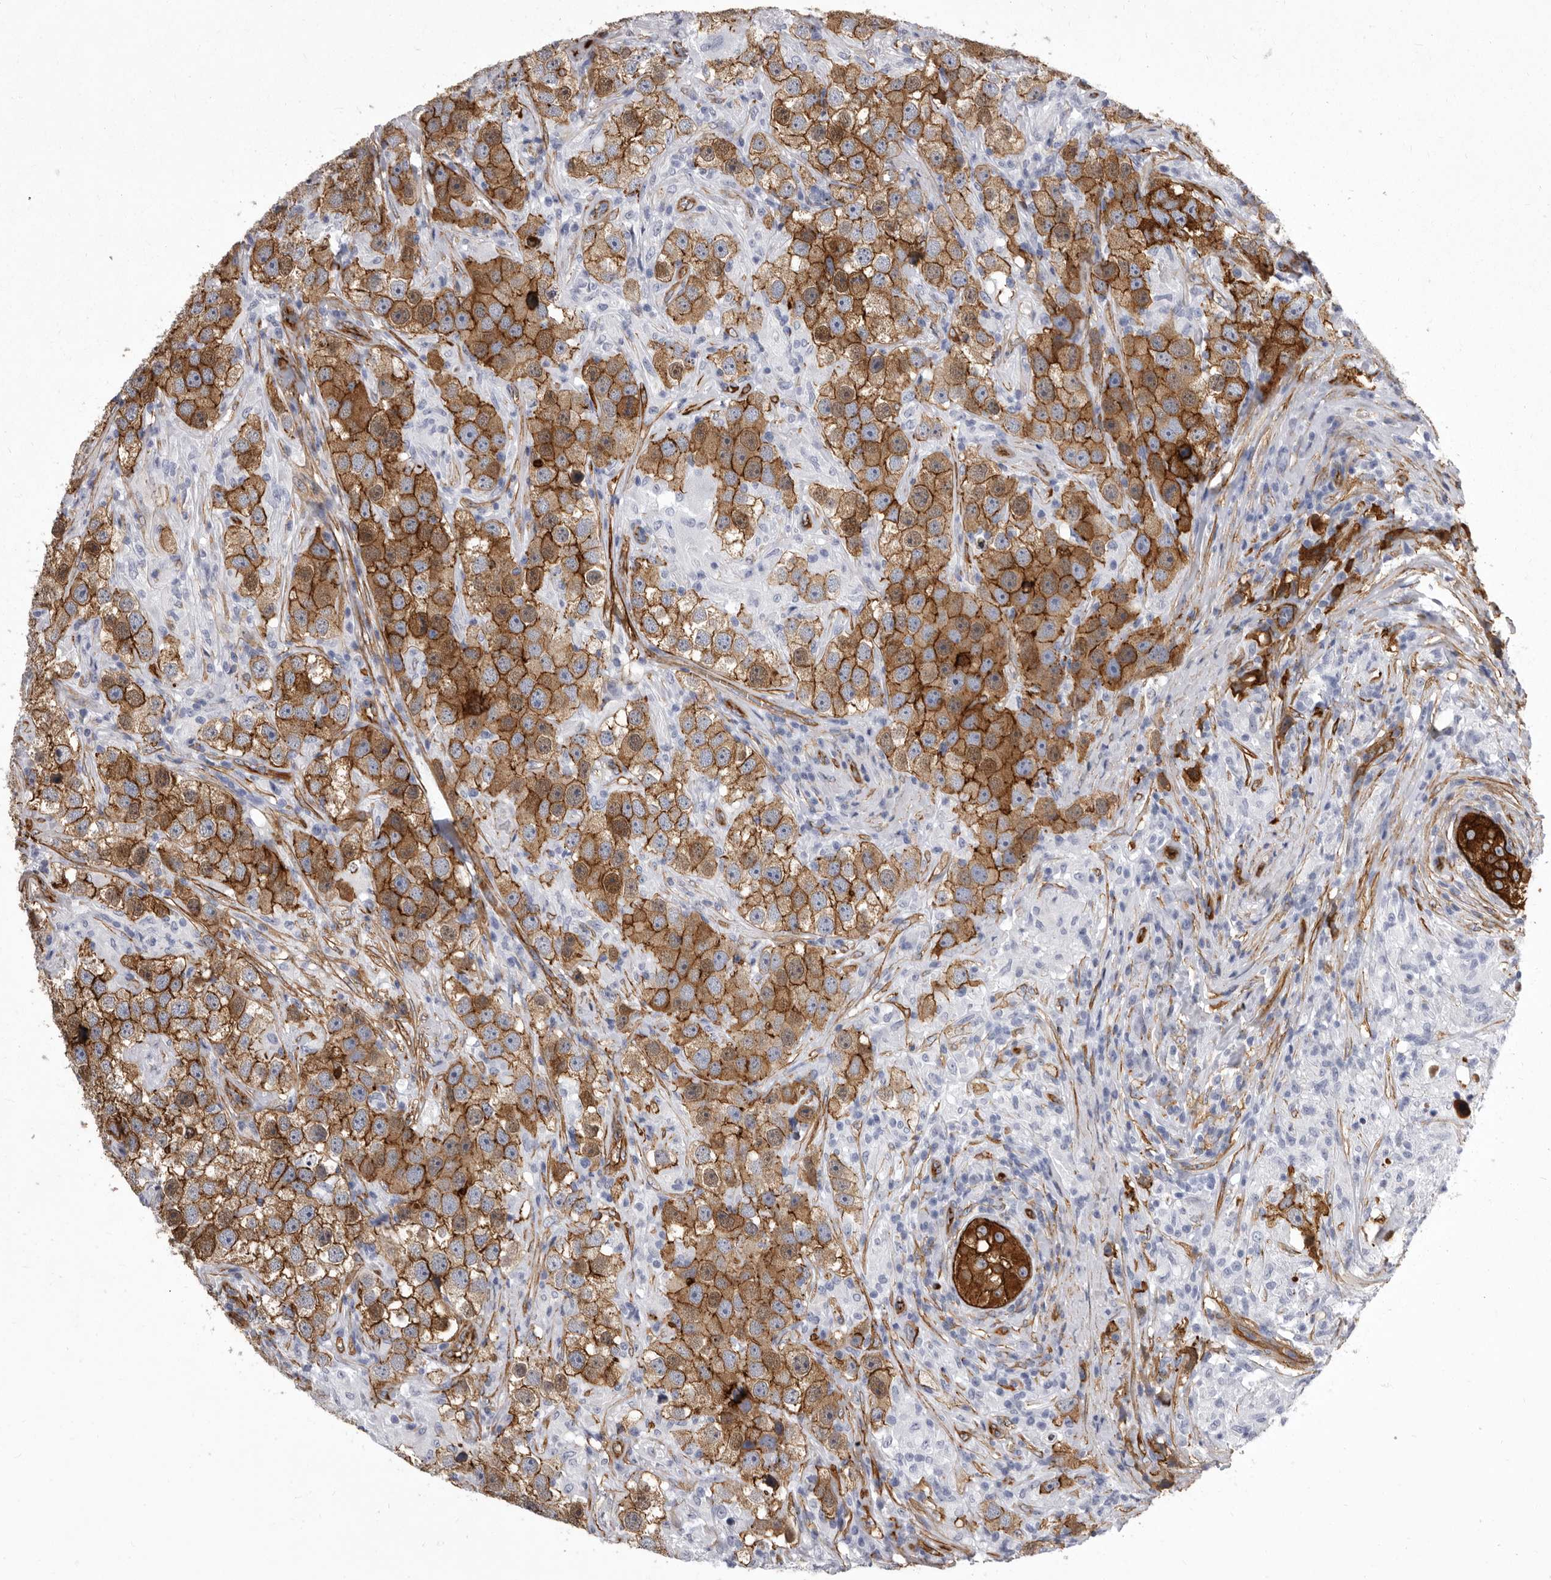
{"staining": {"intensity": "strong", "quantity": ">75%", "location": "cytoplasmic/membranous"}, "tissue": "testis cancer", "cell_type": "Tumor cells", "image_type": "cancer", "snomed": [{"axis": "morphology", "description": "Seminoma, NOS"}, {"axis": "topography", "description": "Testis"}], "caption": "Immunohistochemical staining of testis seminoma exhibits strong cytoplasmic/membranous protein expression in about >75% of tumor cells. The staining is performed using DAB brown chromogen to label protein expression. The nuclei are counter-stained blue using hematoxylin.", "gene": "ENAH", "patient": {"sex": "male", "age": 49}}